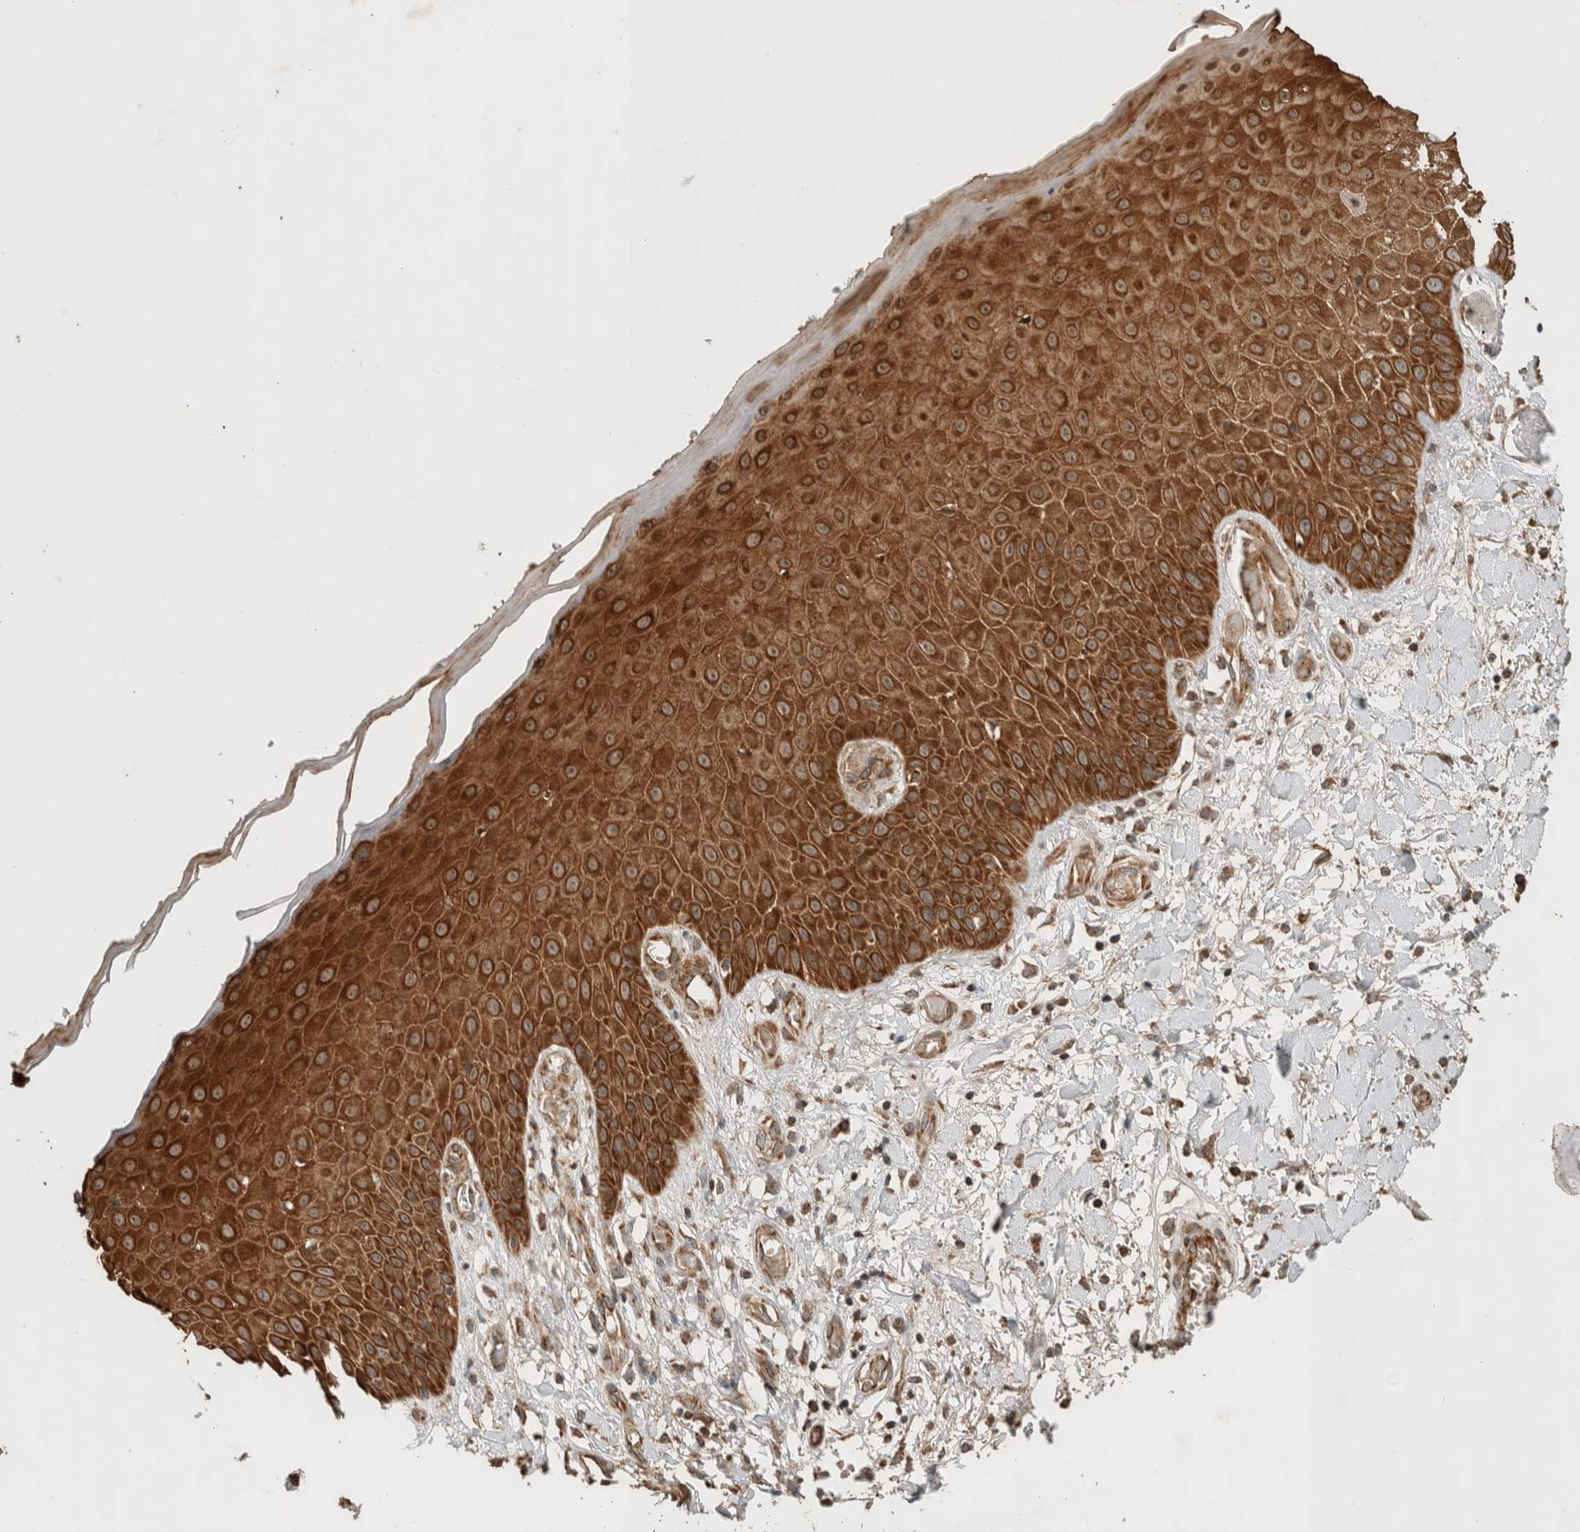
{"staining": {"intensity": "moderate", "quantity": ">75%", "location": "cytoplasmic/membranous"}, "tissue": "skin", "cell_type": "Fibroblasts", "image_type": "normal", "snomed": [{"axis": "morphology", "description": "Normal tissue, NOS"}, {"axis": "morphology", "description": "Inflammation, NOS"}, {"axis": "topography", "description": "Skin"}], "caption": "Brown immunohistochemical staining in benign human skin reveals moderate cytoplasmic/membranous expression in approximately >75% of fibroblasts.", "gene": "EIF2B3", "patient": {"sex": "female", "age": 44}}